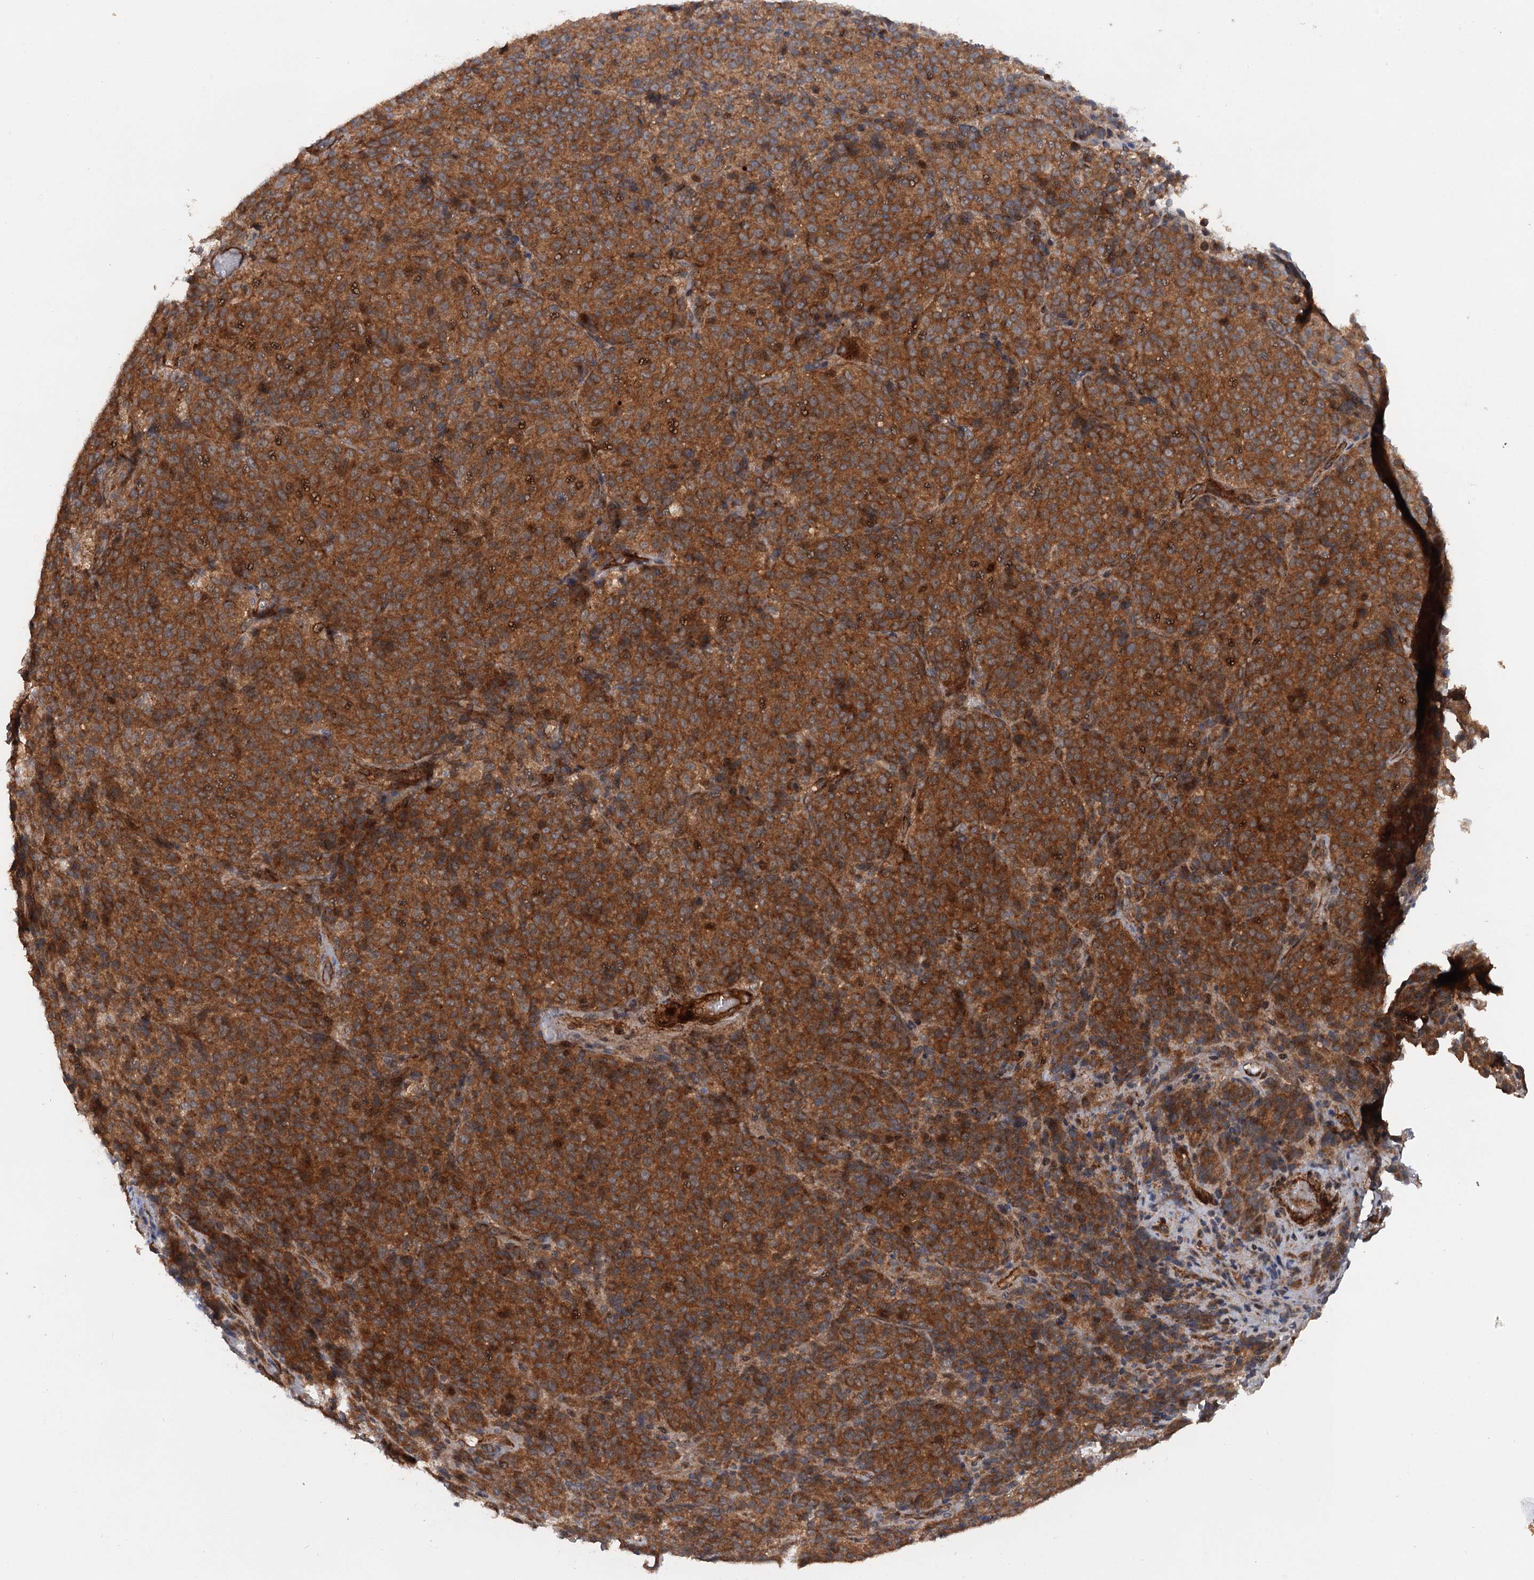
{"staining": {"intensity": "strong", "quantity": "25%-75%", "location": "cytoplasmic/membranous"}, "tissue": "melanoma", "cell_type": "Tumor cells", "image_type": "cancer", "snomed": [{"axis": "morphology", "description": "Malignant melanoma, Metastatic site"}, {"axis": "topography", "description": "Brain"}], "caption": "Human melanoma stained for a protein (brown) reveals strong cytoplasmic/membranous positive positivity in approximately 25%-75% of tumor cells.", "gene": "ADGRG4", "patient": {"sex": "female", "age": 56}}